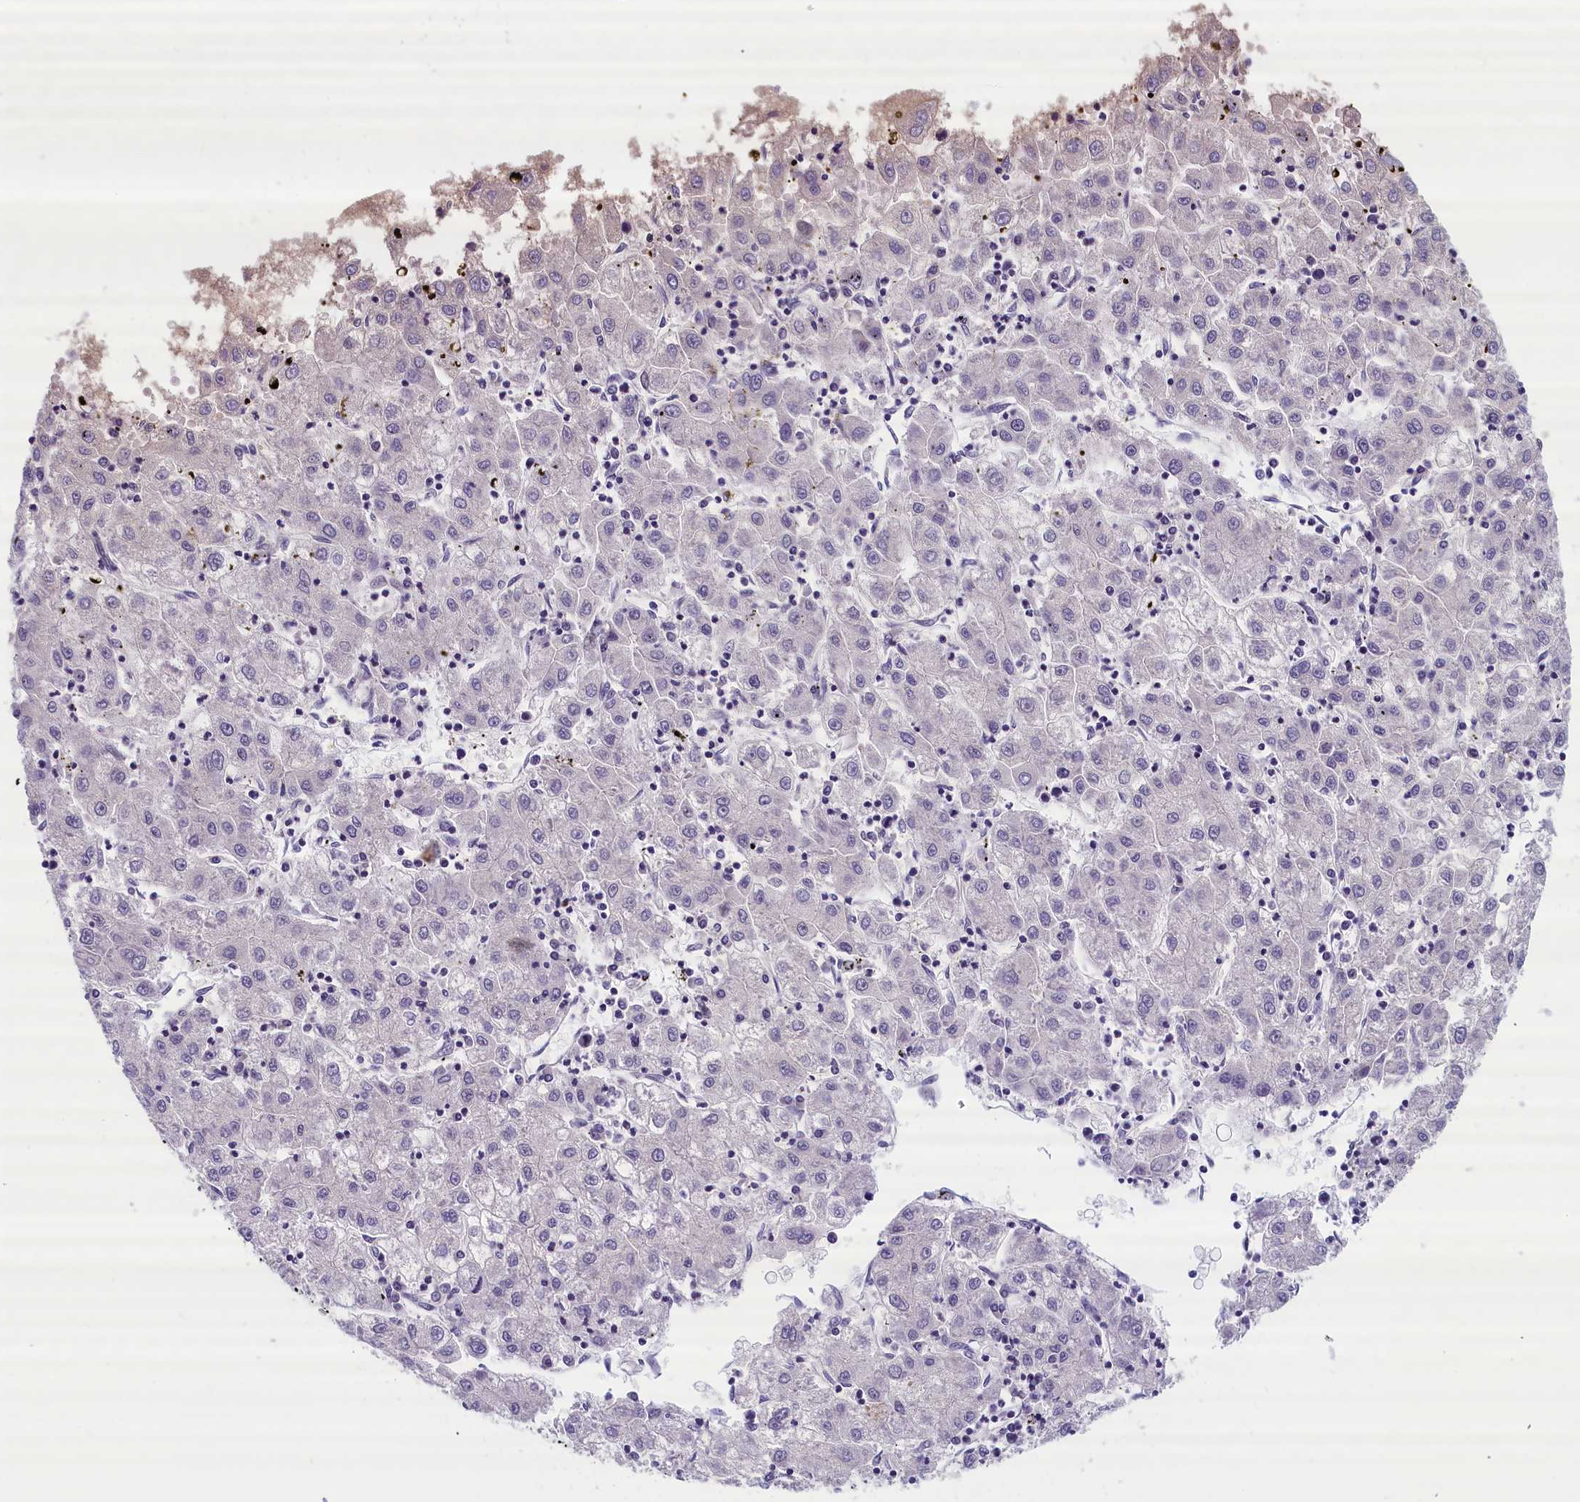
{"staining": {"intensity": "negative", "quantity": "none", "location": "none"}, "tissue": "liver cancer", "cell_type": "Tumor cells", "image_type": "cancer", "snomed": [{"axis": "morphology", "description": "Carcinoma, Hepatocellular, NOS"}, {"axis": "topography", "description": "Liver"}], "caption": "Immunohistochemistry histopathology image of neoplastic tissue: liver cancer stained with DAB reveals no significant protein expression in tumor cells.", "gene": "KCNK6", "patient": {"sex": "male", "age": 72}}